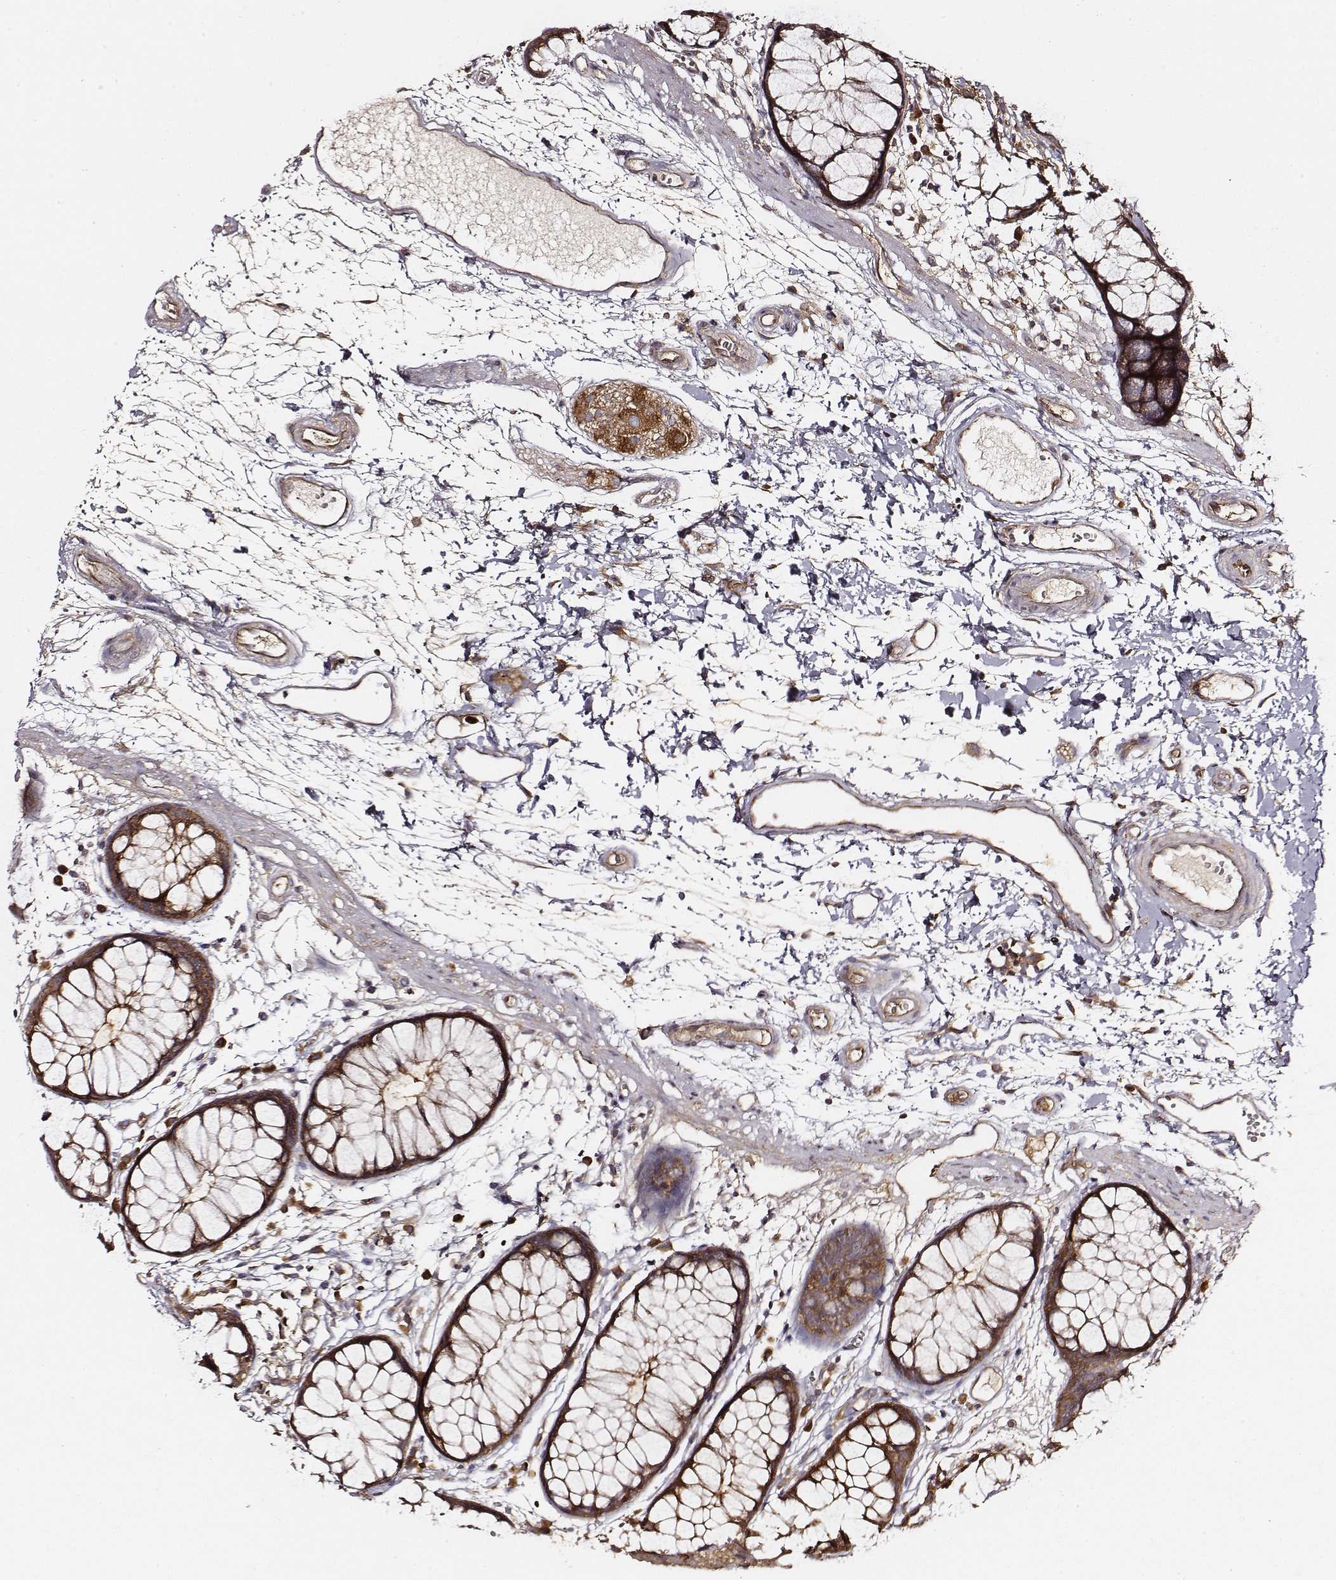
{"staining": {"intensity": "moderate", "quantity": ">75%", "location": "cytoplasmic/membranous"}, "tissue": "colon", "cell_type": "Endothelial cells", "image_type": "normal", "snomed": [{"axis": "morphology", "description": "Normal tissue, NOS"}, {"axis": "morphology", "description": "Adenocarcinoma, NOS"}, {"axis": "topography", "description": "Colon"}], "caption": "Immunohistochemistry (IHC) photomicrograph of unremarkable human colon stained for a protein (brown), which shows medium levels of moderate cytoplasmic/membranous positivity in approximately >75% of endothelial cells.", "gene": "CARS1", "patient": {"sex": "male", "age": 65}}